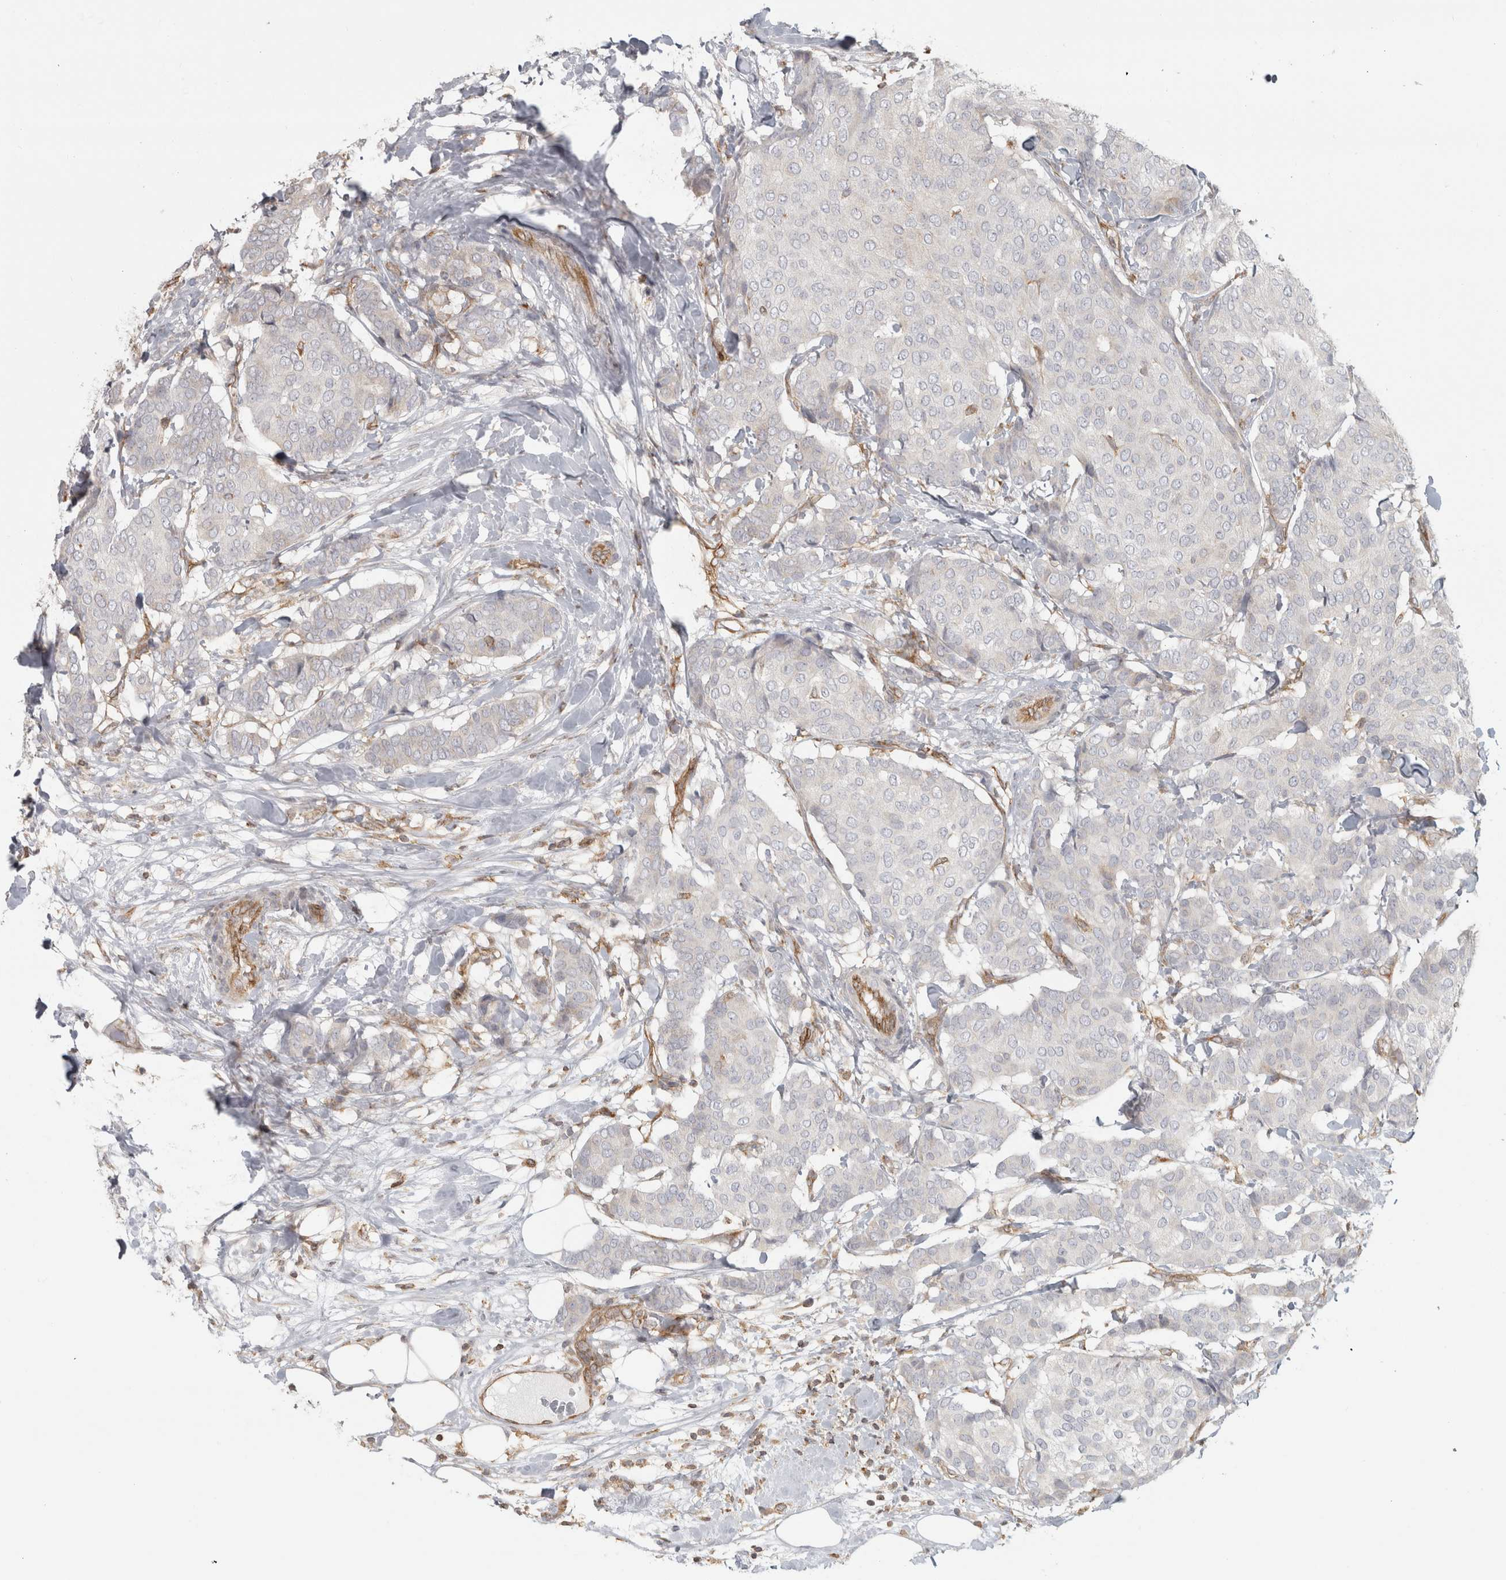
{"staining": {"intensity": "negative", "quantity": "none", "location": "none"}, "tissue": "breast cancer", "cell_type": "Tumor cells", "image_type": "cancer", "snomed": [{"axis": "morphology", "description": "Duct carcinoma"}, {"axis": "topography", "description": "Breast"}], "caption": "DAB immunohistochemical staining of human breast infiltrating ductal carcinoma exhibits no significant expression in tumor cells.", "gene": "HLA-E", "patient": {"sex": "female", "age": 75}}